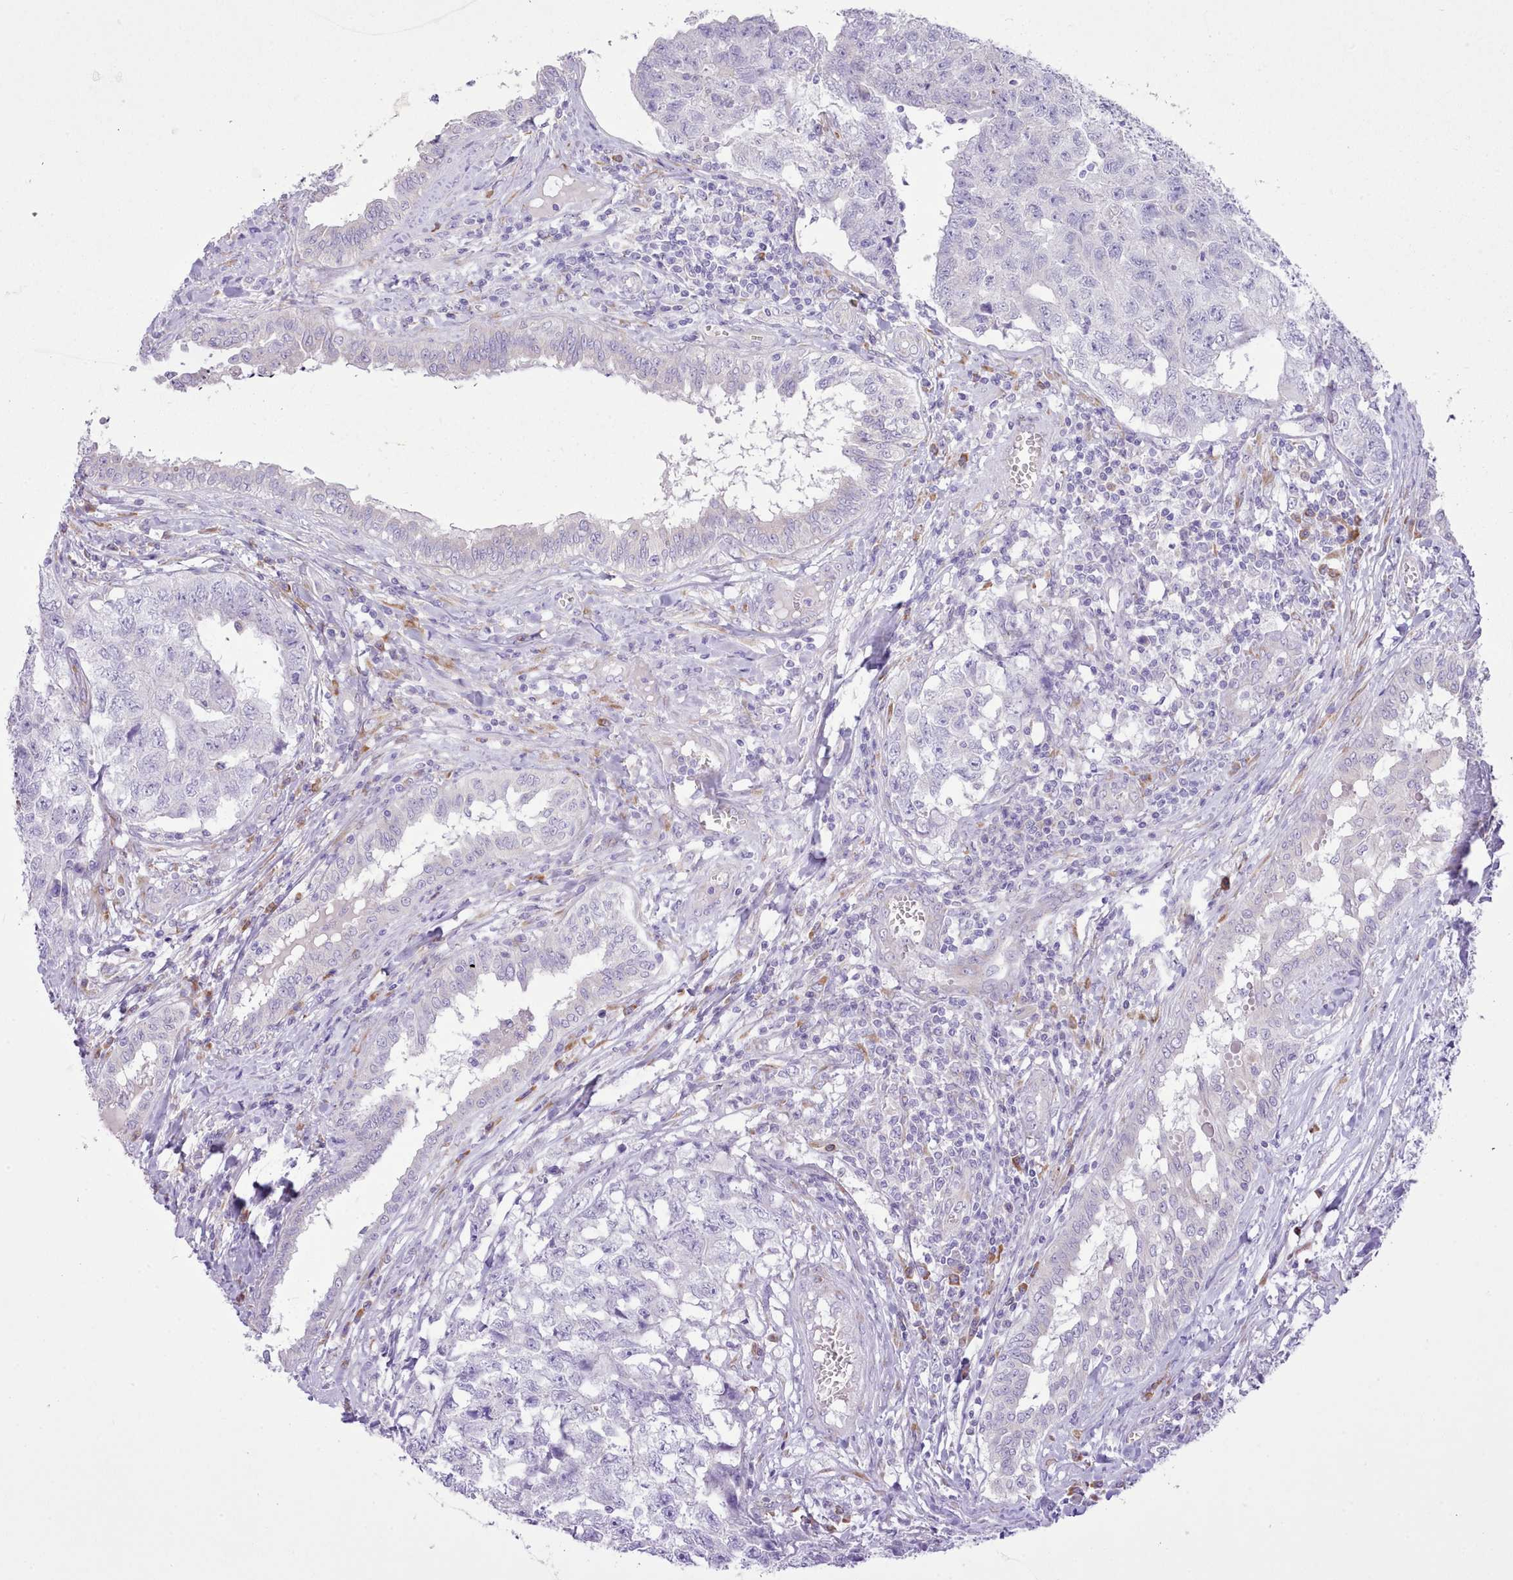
{"staining": {"intensity": "negative", "quantity": "none", "location": "none"}, "tissue": "testis cancer", "cell_type": "Tumor cells", "image_type": "cancer", "snomed": [{"axis": "morphology", "description": "Carcinoma, Embryonal, NOS"}, {"axis": "topography", "description": "Testis"}], "caption": "This image is of embryonal carcinoma (testis) stained with immunohistochemistry to label a protein in brown with the nuclei are counter-stained blue. There is no staining in tumor cells.", "gene": "CCL1", "patient": {"sex": "male", "age": 31}}